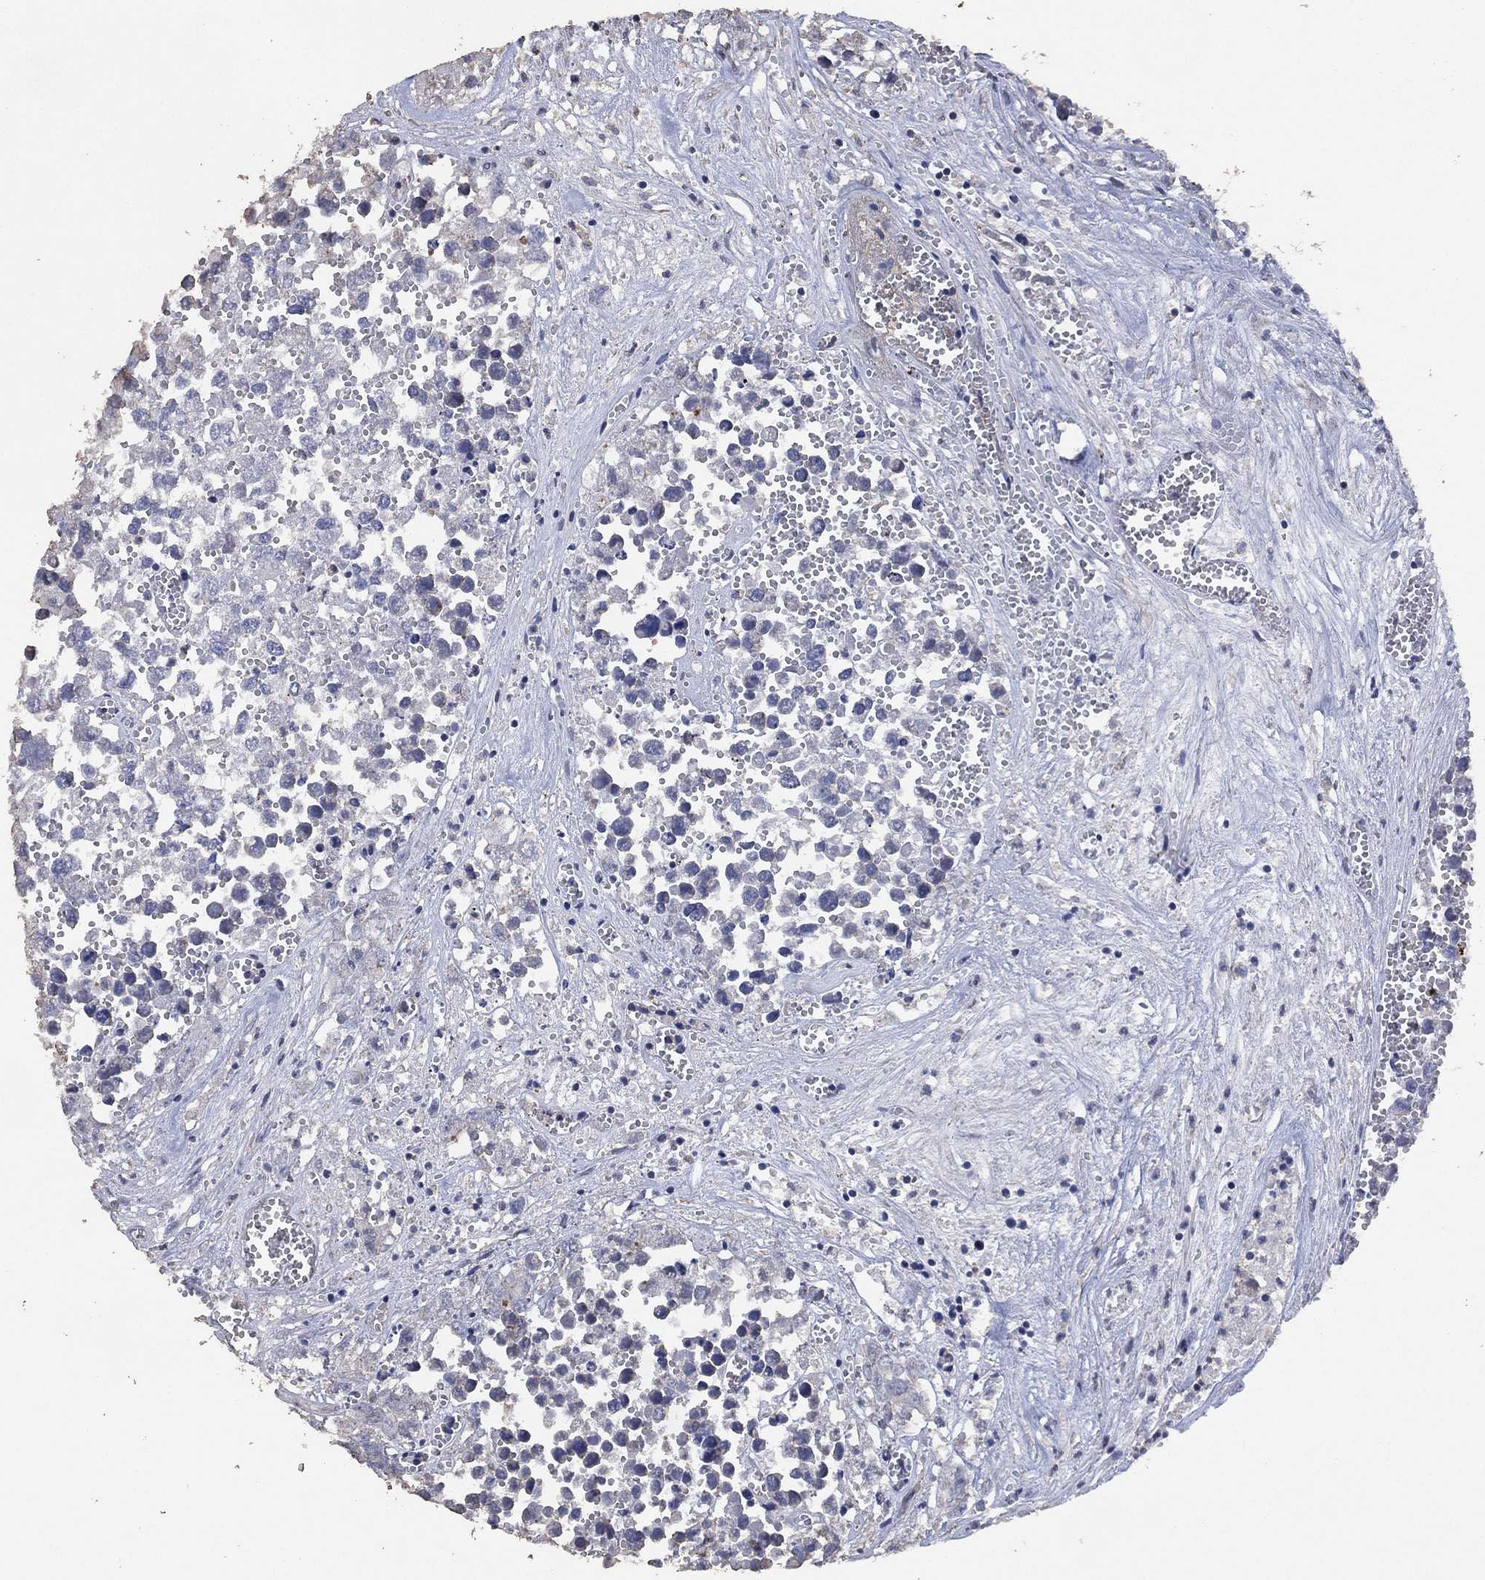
{"staining": {"intensity": "negative", "quantity": "none", "location": "none"}, "tissue": "testis cancer", "cell_type": "Tumor cells", "image_type": "cancer", "snomed": [{"axis": "morphology", "description": "Seminoma, NOS"}, {"axis": "morphology", "description": "Carcinoma, Embryonal, NOS"}, {"axis": "topography", "description": "Testis"}], "caption": "Immunohistochemistry of testis cancer exhibits no positivity in tumor cells. The staining is performed using DAB brown chromogen with nuclei counter-stained in using hematoxylin.", "gene": "ADPRHL1", "patient": {"sex": "male", "age": 22}}